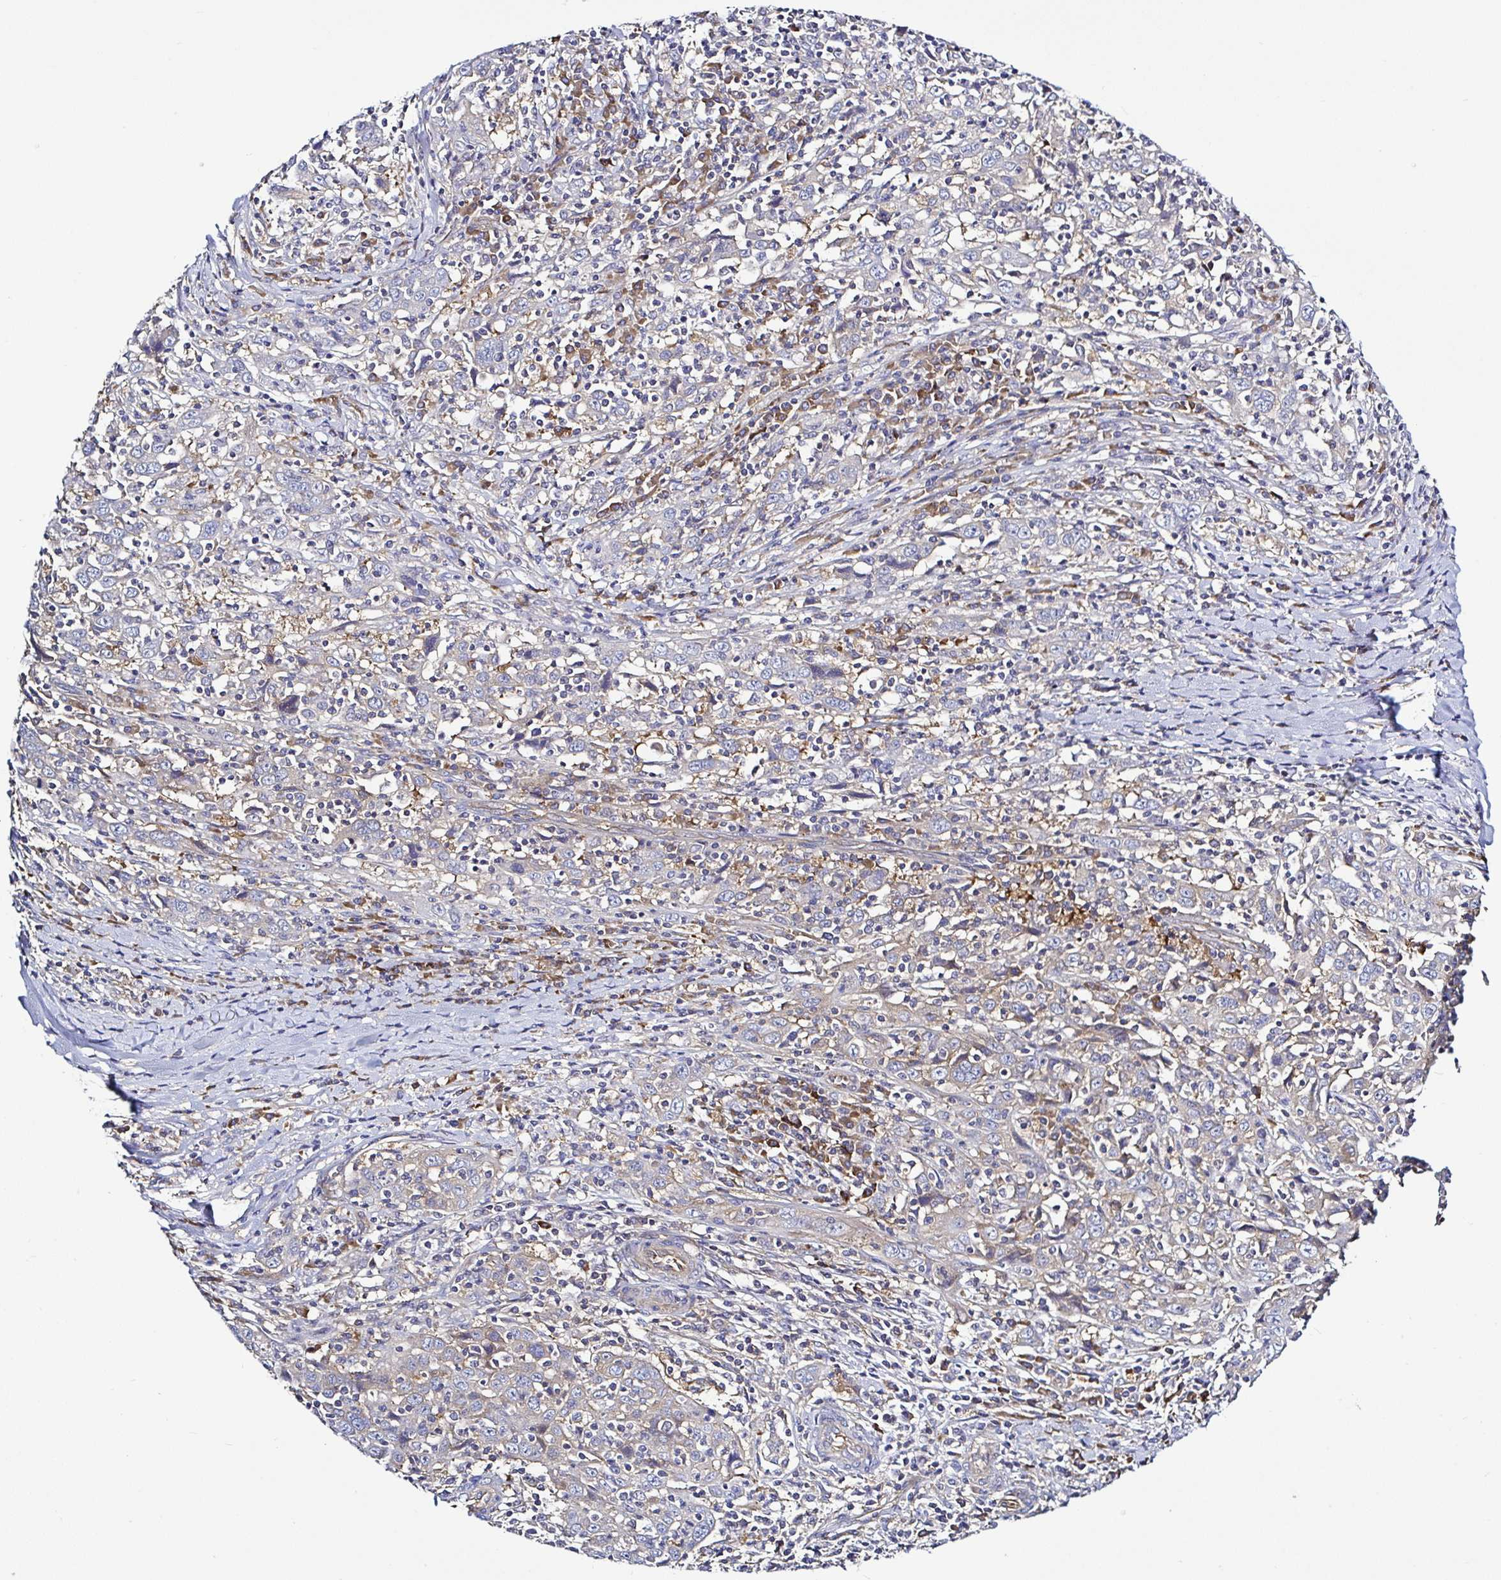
{"staining": {"intensity": "weak", "quantity": "<25%", "location": "cytoplasmic/membranous"}, "tissue": "cervical cancer", "cell_type": "Tumor cells", "image_type": "cancer", "snomed": [{"axis": "morphology", "description": "Squamous cell carcinoma, NOS"}, {"axis": "topography", "description": "Cervix"}], "caption": "IHC micrograph of human squamous cell carcinoma (cervical) stained for a protein (brown), which reveals no positivity in tumor cells.", "gene": "LARS1", "patient": {"sex": "female", "age": 46}}